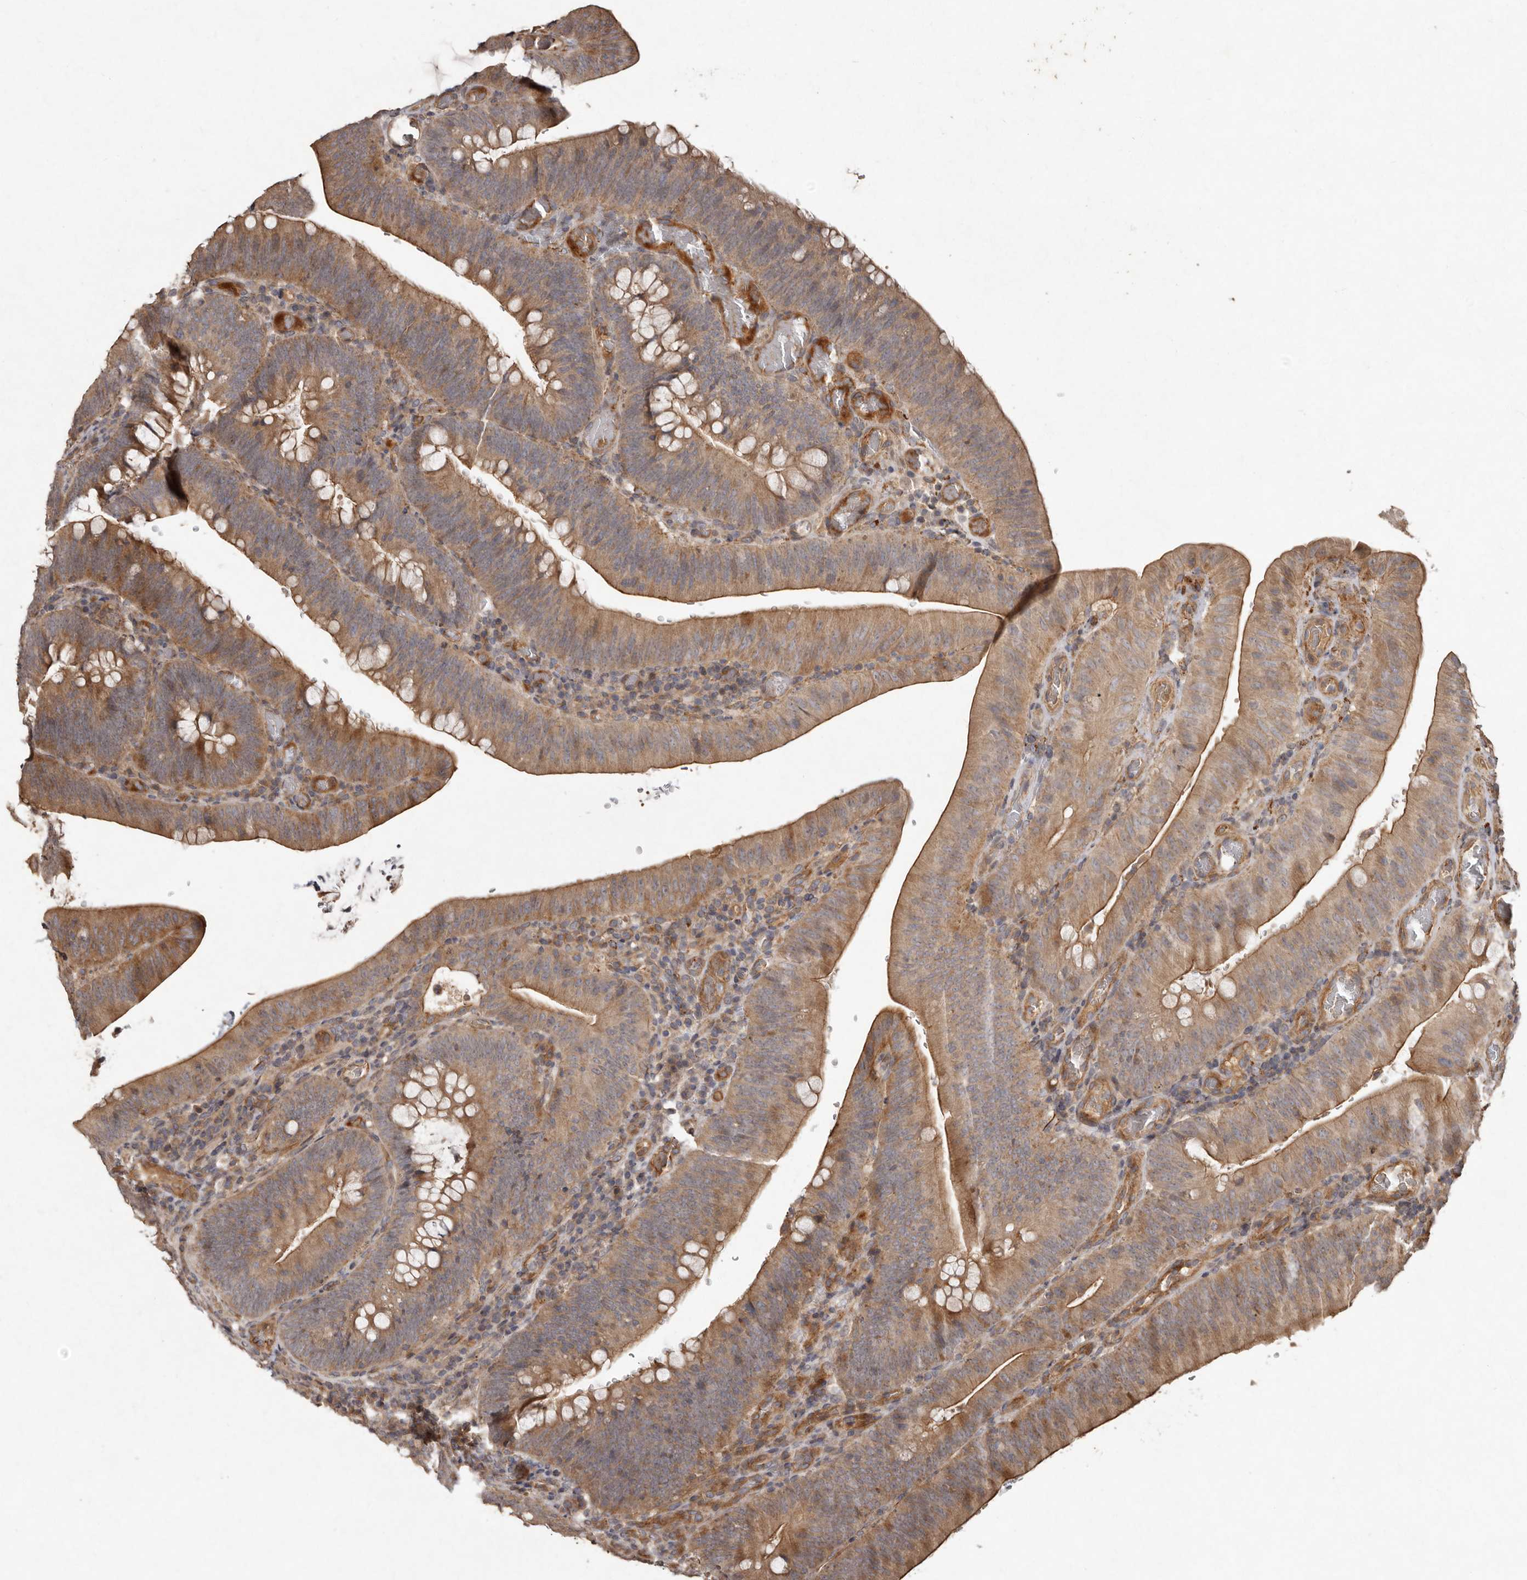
{"staining": {"intensity": "moderate", "quantity": "25%-75%", "location": "cytoplasmic/membranous"}, "tissue": "colorectal cancer", "cell_type": "Tumor cells", "image_type": "cancer", "snomed": [{"axis": "morphology", "description": "Normal tissue, NOS"}, {"axis": "topography", "description": "Colon"}], "caption": "Human colorectal cancer stained with a protein marker displays moderate staining in tumor cells.", "gene": "SEMA3A", "patient": {"sex": "female", "age": 82}}